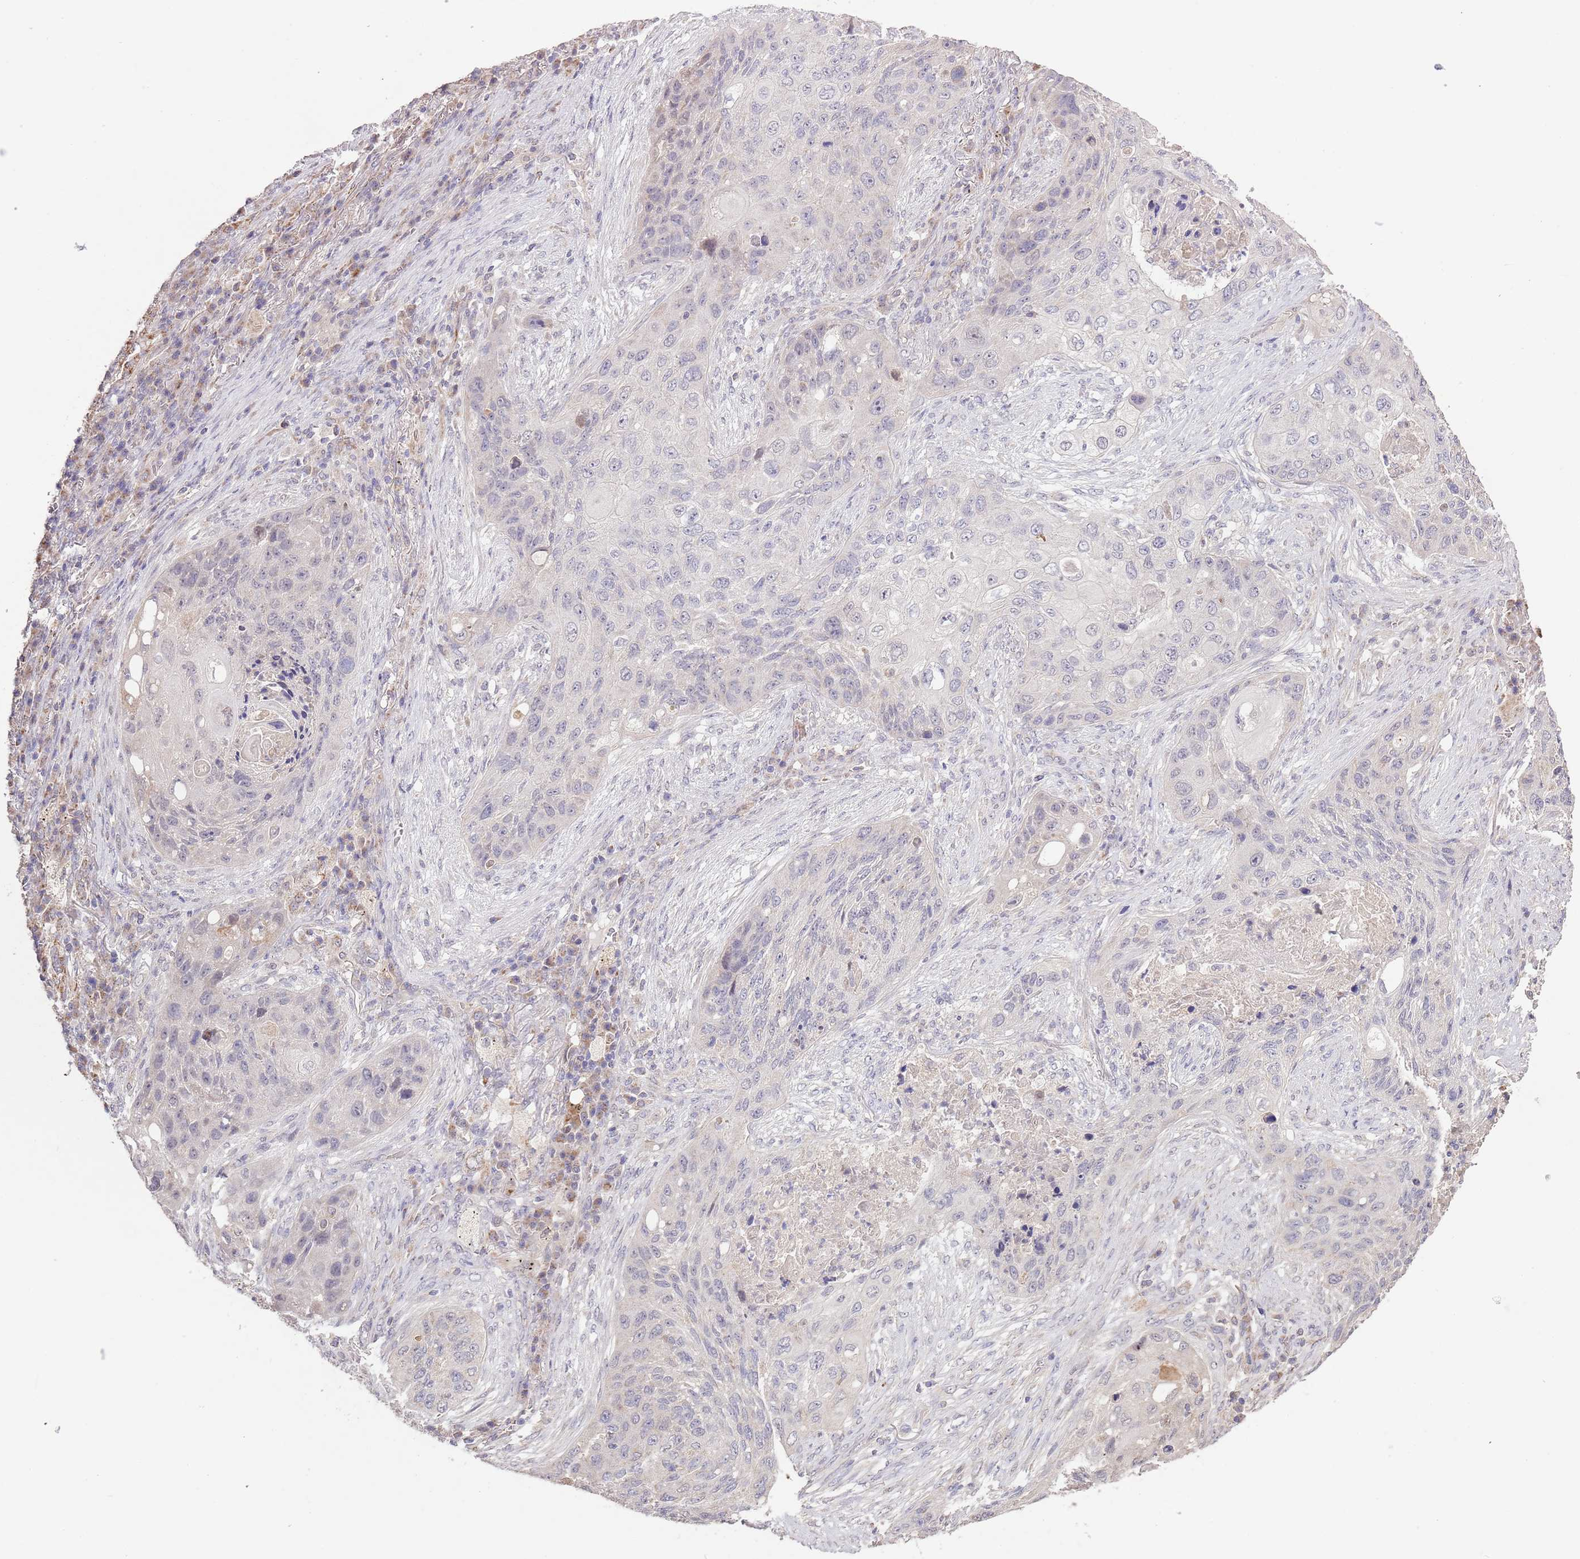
{"staining": {"intensity": "negative", "quantity": "none", "location": "none"}, "tissue": "lung cancer", "cell_type": "Tumor cells", "image_type": "cancer", "snomed": [{"axis": "morphology", "description": "Squamous cell carcinoma, NOS"}, {"axis": "topography", "description": "Lung"}], "caption": "This micrograph is of squamous cell carcinoma (lung) stained with immunohistochemistry (IHC) to label a protein in brown with the nuclei are counter-stained blue. There is no expression in tumor cells. (Stains: DAB IHC with hematoxylin counter stain, Microscopy: brightfield microscopy at high magnification).", "gene": "IVD", "patient": {"sex": "female", "age": 63}}